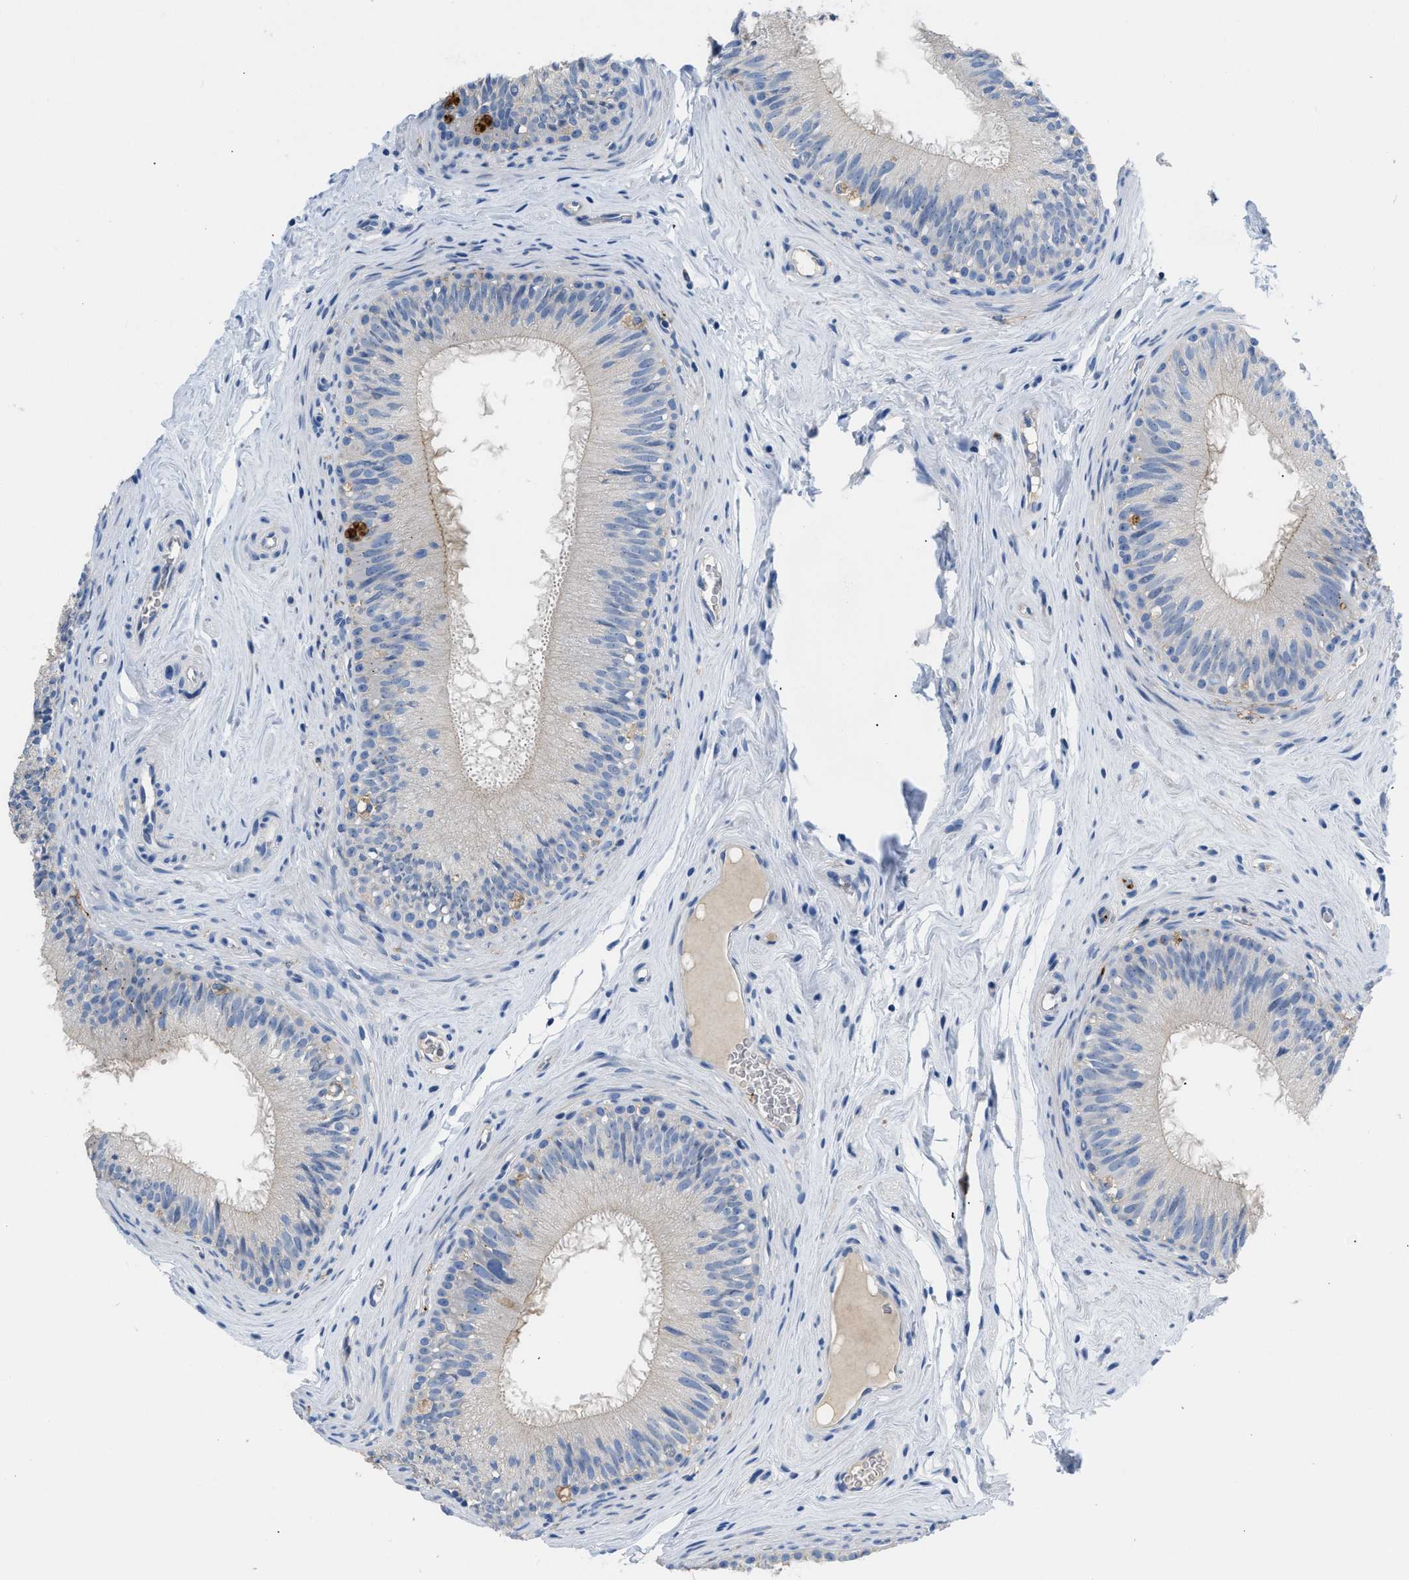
{"staining": {"intensity": "negative", "quantity": "none", "location": "none"}, "tissue": "epididymis", "cell_type": "Glandular cells", "image_type": "normal", "snomed": [{"axis": "morphology", "description": "Normal tissue, NOS"}, {"axis": "topography", "description": "Testis"}, {"axis": "topography", "description": "Epididymis"}], "caption": "Immunohistochemical staining of unremarkable human epididymis exhibits no significant positivity in glandular cells. Nuclei are stained in blue.", "gene": "FGF18", "patient": {"sex": "male", "age": 36}}